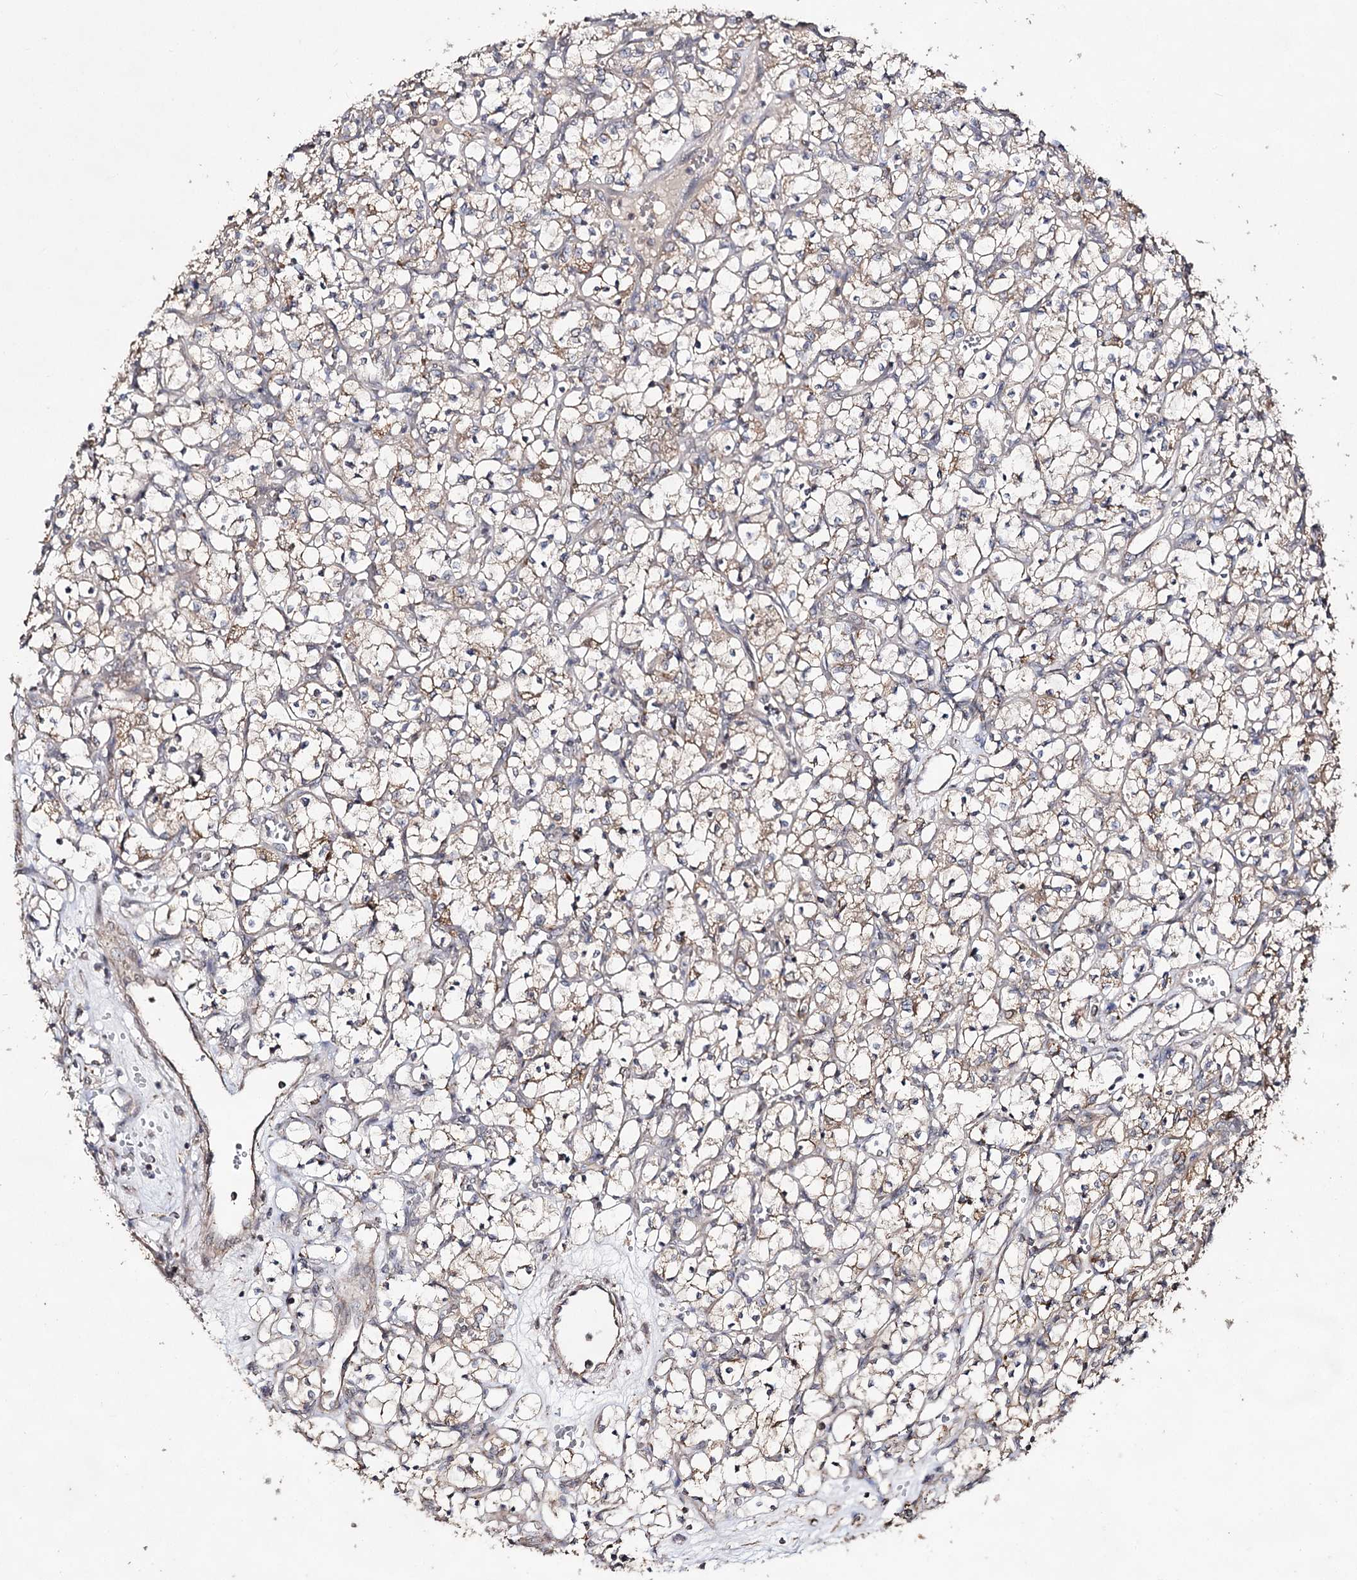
{"staining": {"intensity": "weak", "quantity": "<25%", "location": "cytoplasmic/membranous"}, "tissue": "renal cancer", "cell_type": "Tumor cells", "image_type": "cancer", "snomed": [{"axis": "morphology", "description": "Adenocarcinoma, NOS"}, {"axis": "topography", "description": "Kidney"}], "caption": "IHC photomicrograph of neoplastic tissue: renal cancer (adenocarcinoma) stained with DAB (3,3'-diaminobenzidine) exhibits no significant protein positivity in tumor cells.", "gene": "ACTR6", "patient": {"sex": "female", "age": 69}}